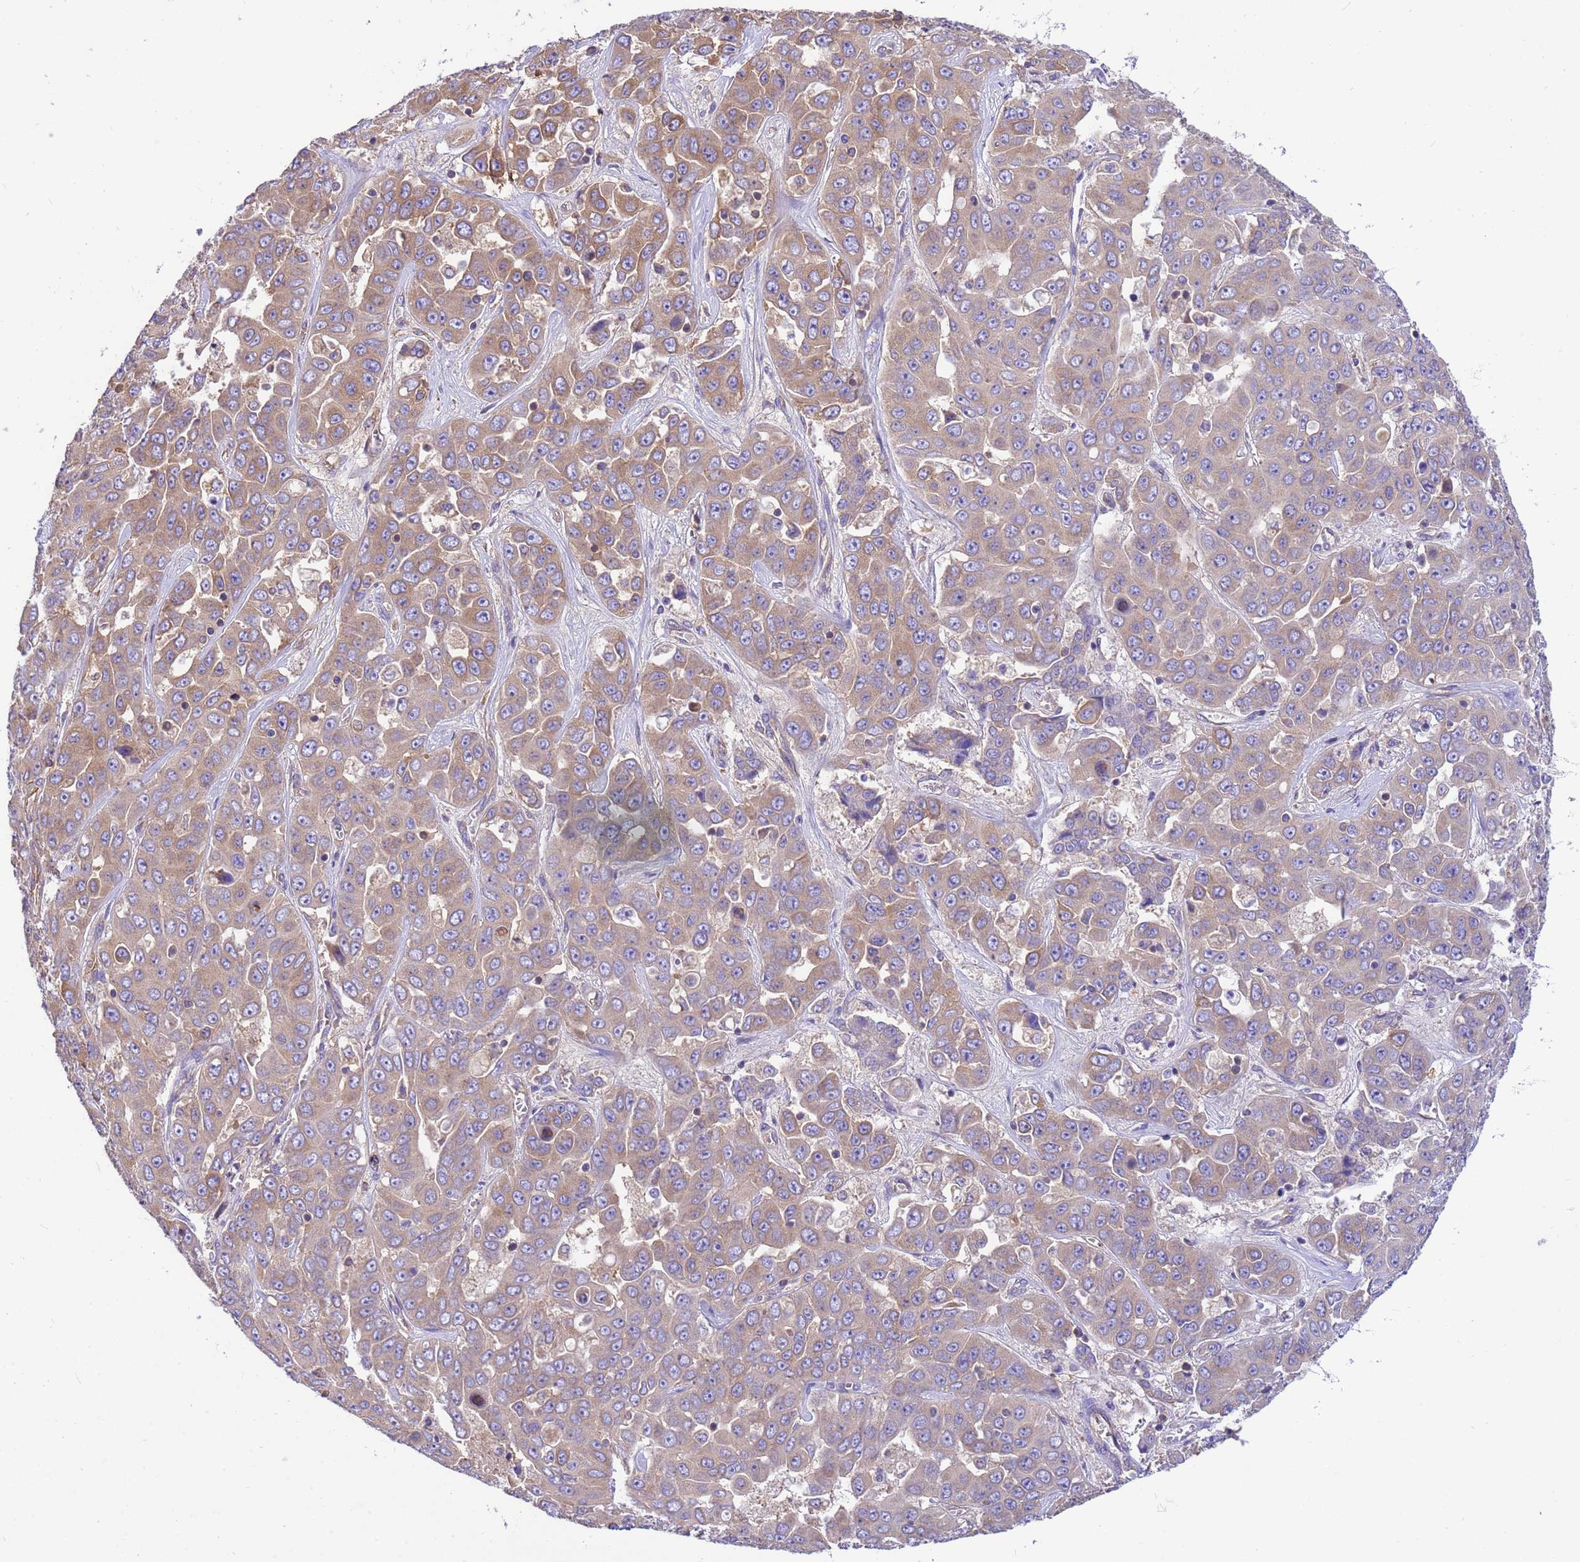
{"staining": {"intensity": "weak", "quantity": ">75%", "location": "cytoplasmic/membranous"}, "tissue": "liver cancer", "cell_type": "Tumor cells", "image_type": "cancer", "snomed": [{"axis": "morphology", "description": "Cholangiocarcinoma"}, {"axis": "topography", "description": "Liver"}], "caption": "Protein staining demonstrates weak cytoplasmic/membranous staining in approximately >75% of tumor cells in liver cholangiocarcinoma.", "gene": "TUBB1", "patient": {"sex": "female", "age": 52}}